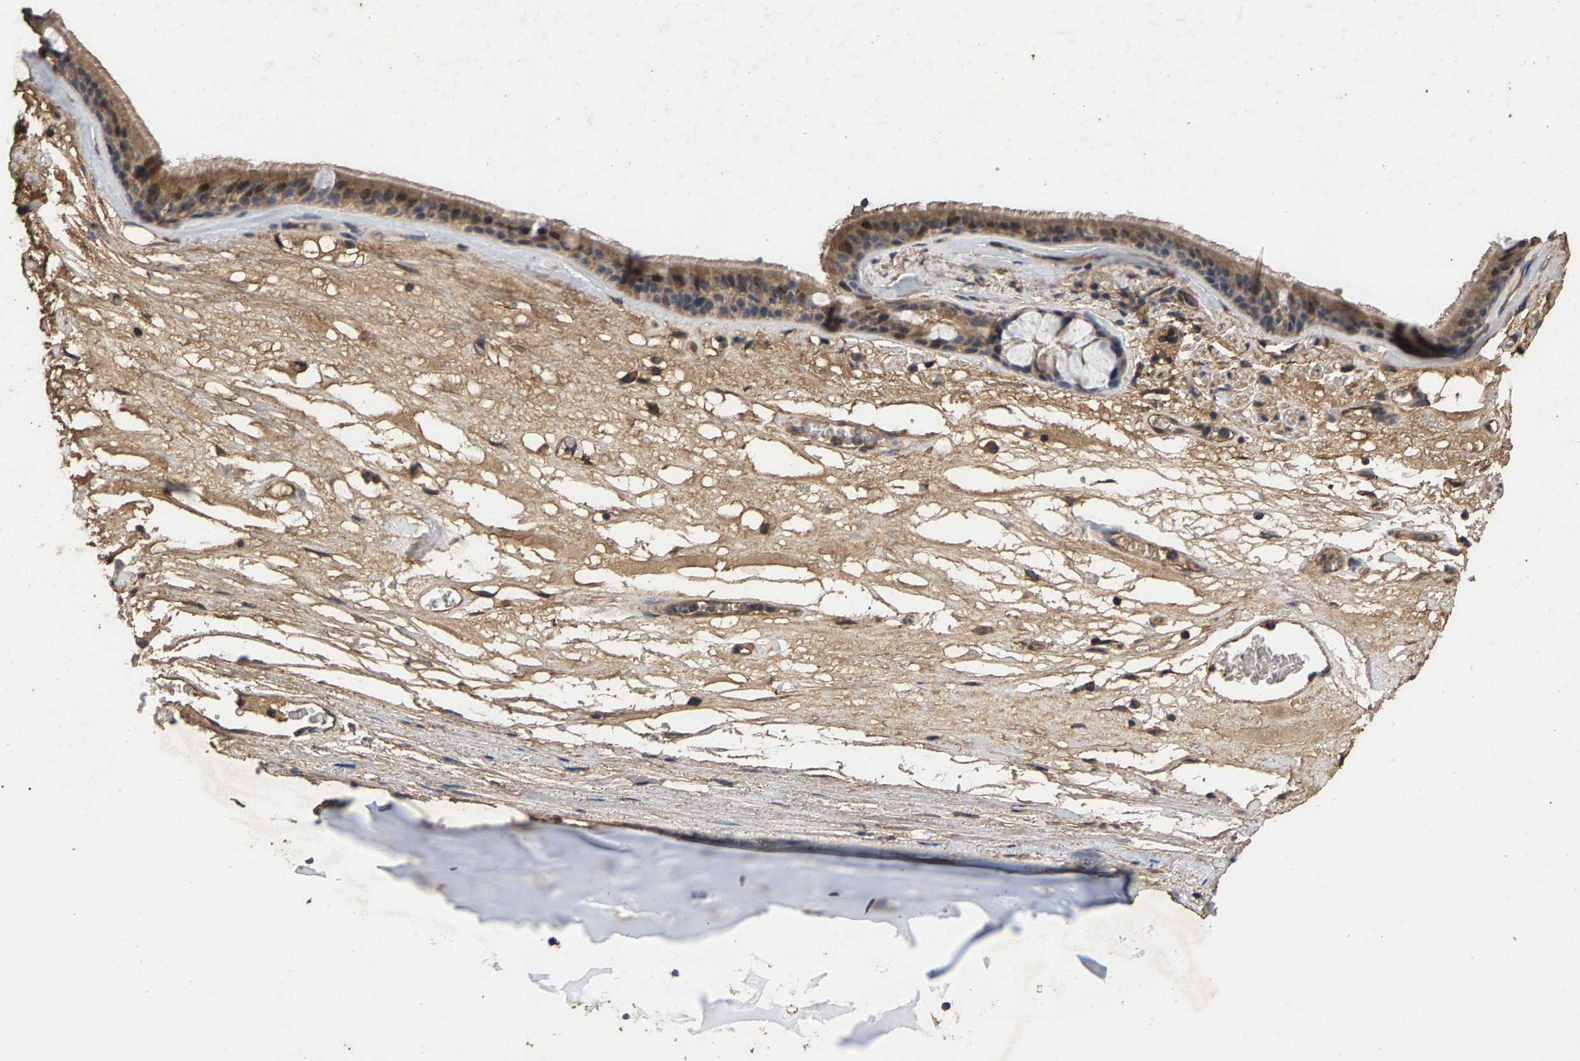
{"staining": {"intensity": "moderate", "quantity": ">75%", "location": "cytoplasmic/membranous"}, "tissue": "bronchus", "cell_type": "Respiratory epithelial cells", "image_type": "normal", "snomed": [{"axis": "morphology", "description": "Normal tissue, NOS"}, {"axis": "topography", "description": "Cartilage tissue"}], "caption": "This is a micrograph of IHC staining of benign bronchus, which shows moderate staining in the cytoplasmic/membranous of respiratory epithelial cells.", "gene": "HTRA3", "patient": {"sex": "female", "age": 63}}